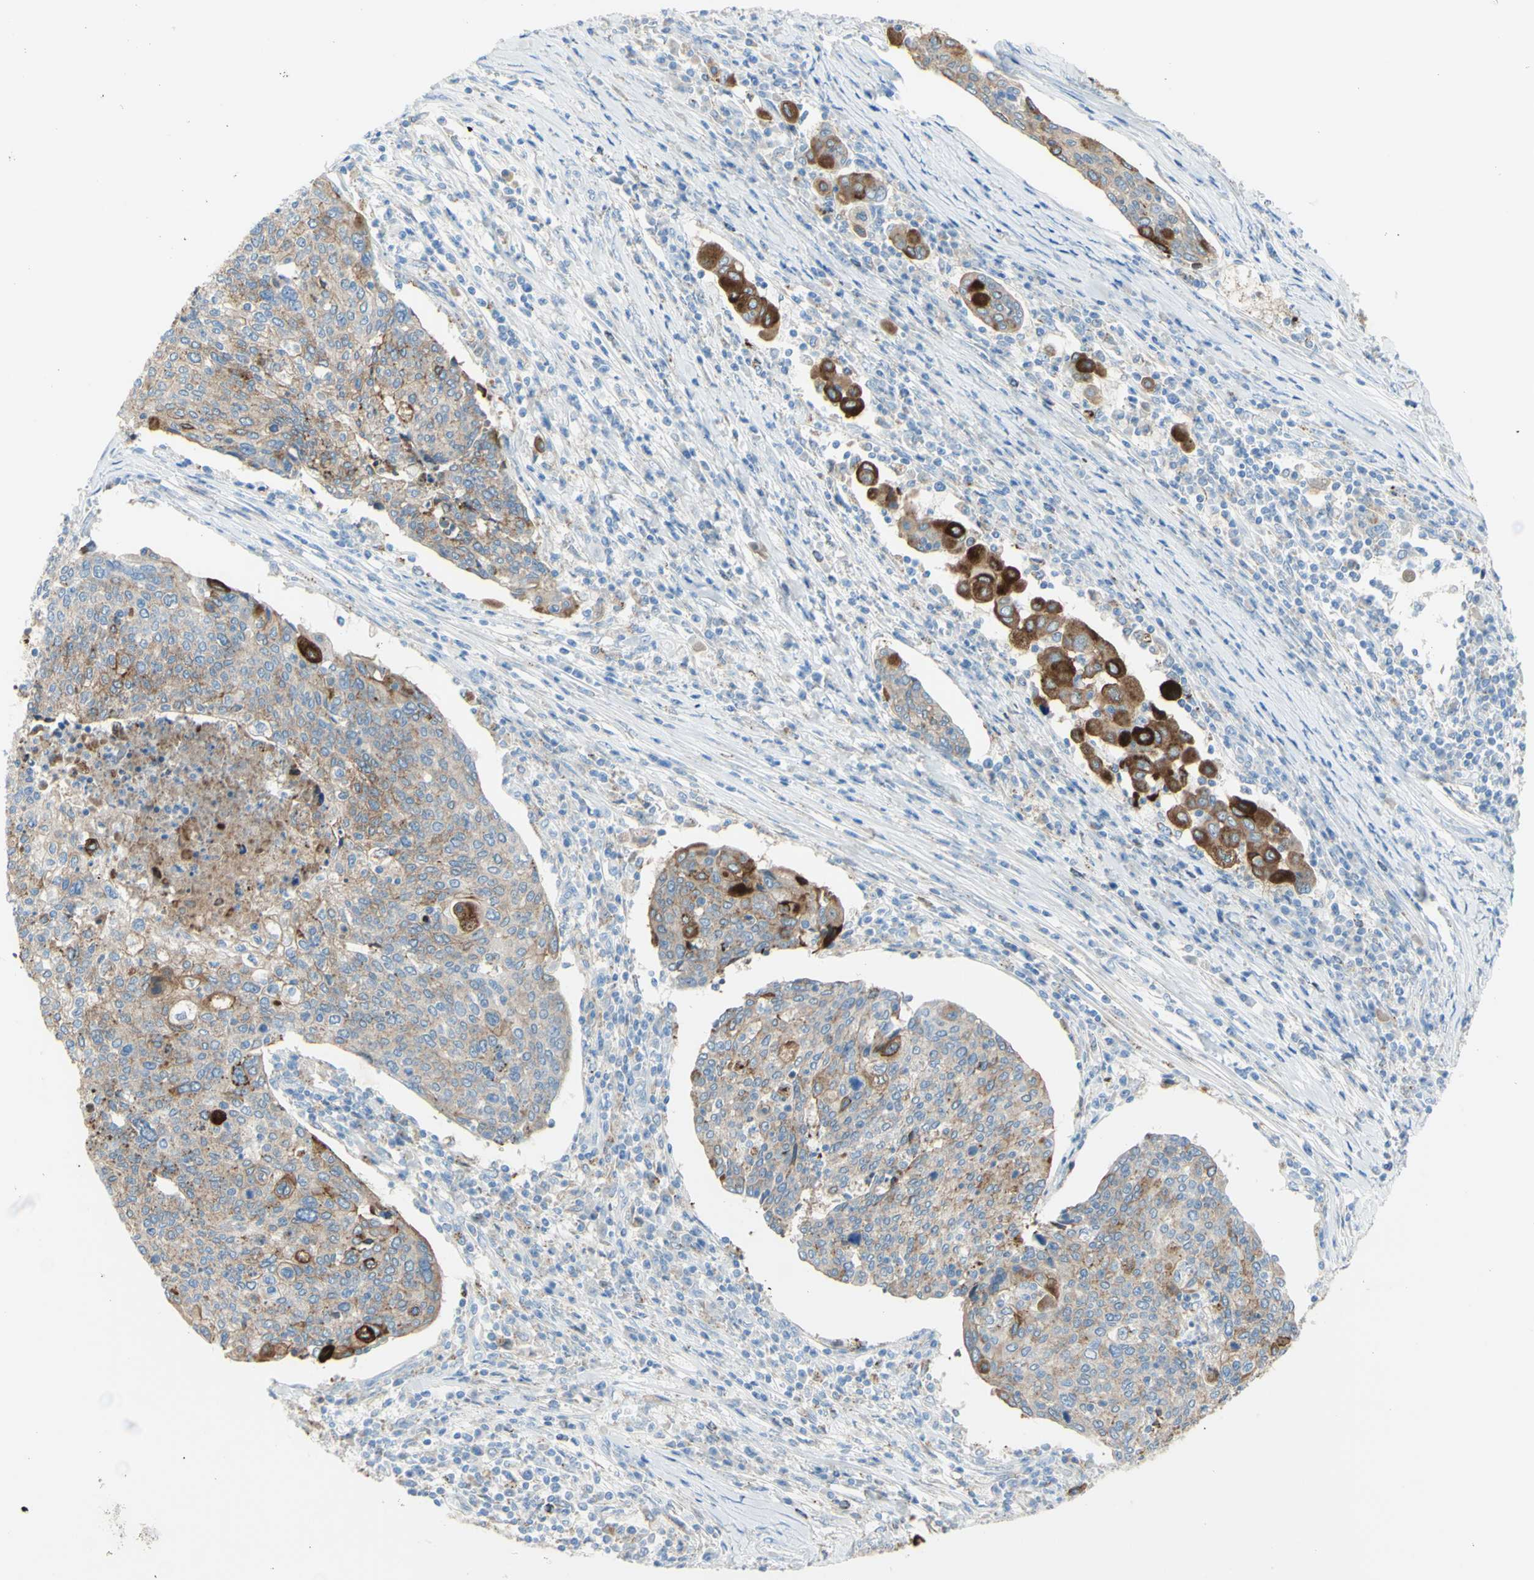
{"staining": {"intensity": "weak", "quantity": "25%-75%", "location": "cytoplasmic/membranous"}, "tissue": "cervical cancer", "cell_type": "Tumor cells", "image_type": "cancer", "snomed": [{"axis": "morphology", "description": "Squamous cell carcinoma, NOS"}, {"axis": "topography", "description": "Cervix"}], "caption": "Cervical cancer was stained to show a protein in brown. There is low levels of weak cytoplasmic/membranous expression in approximately 25%-75% of tumor cells.", "gene": "TSPAN1", "patient": {"sex": "female", "age": 40}}